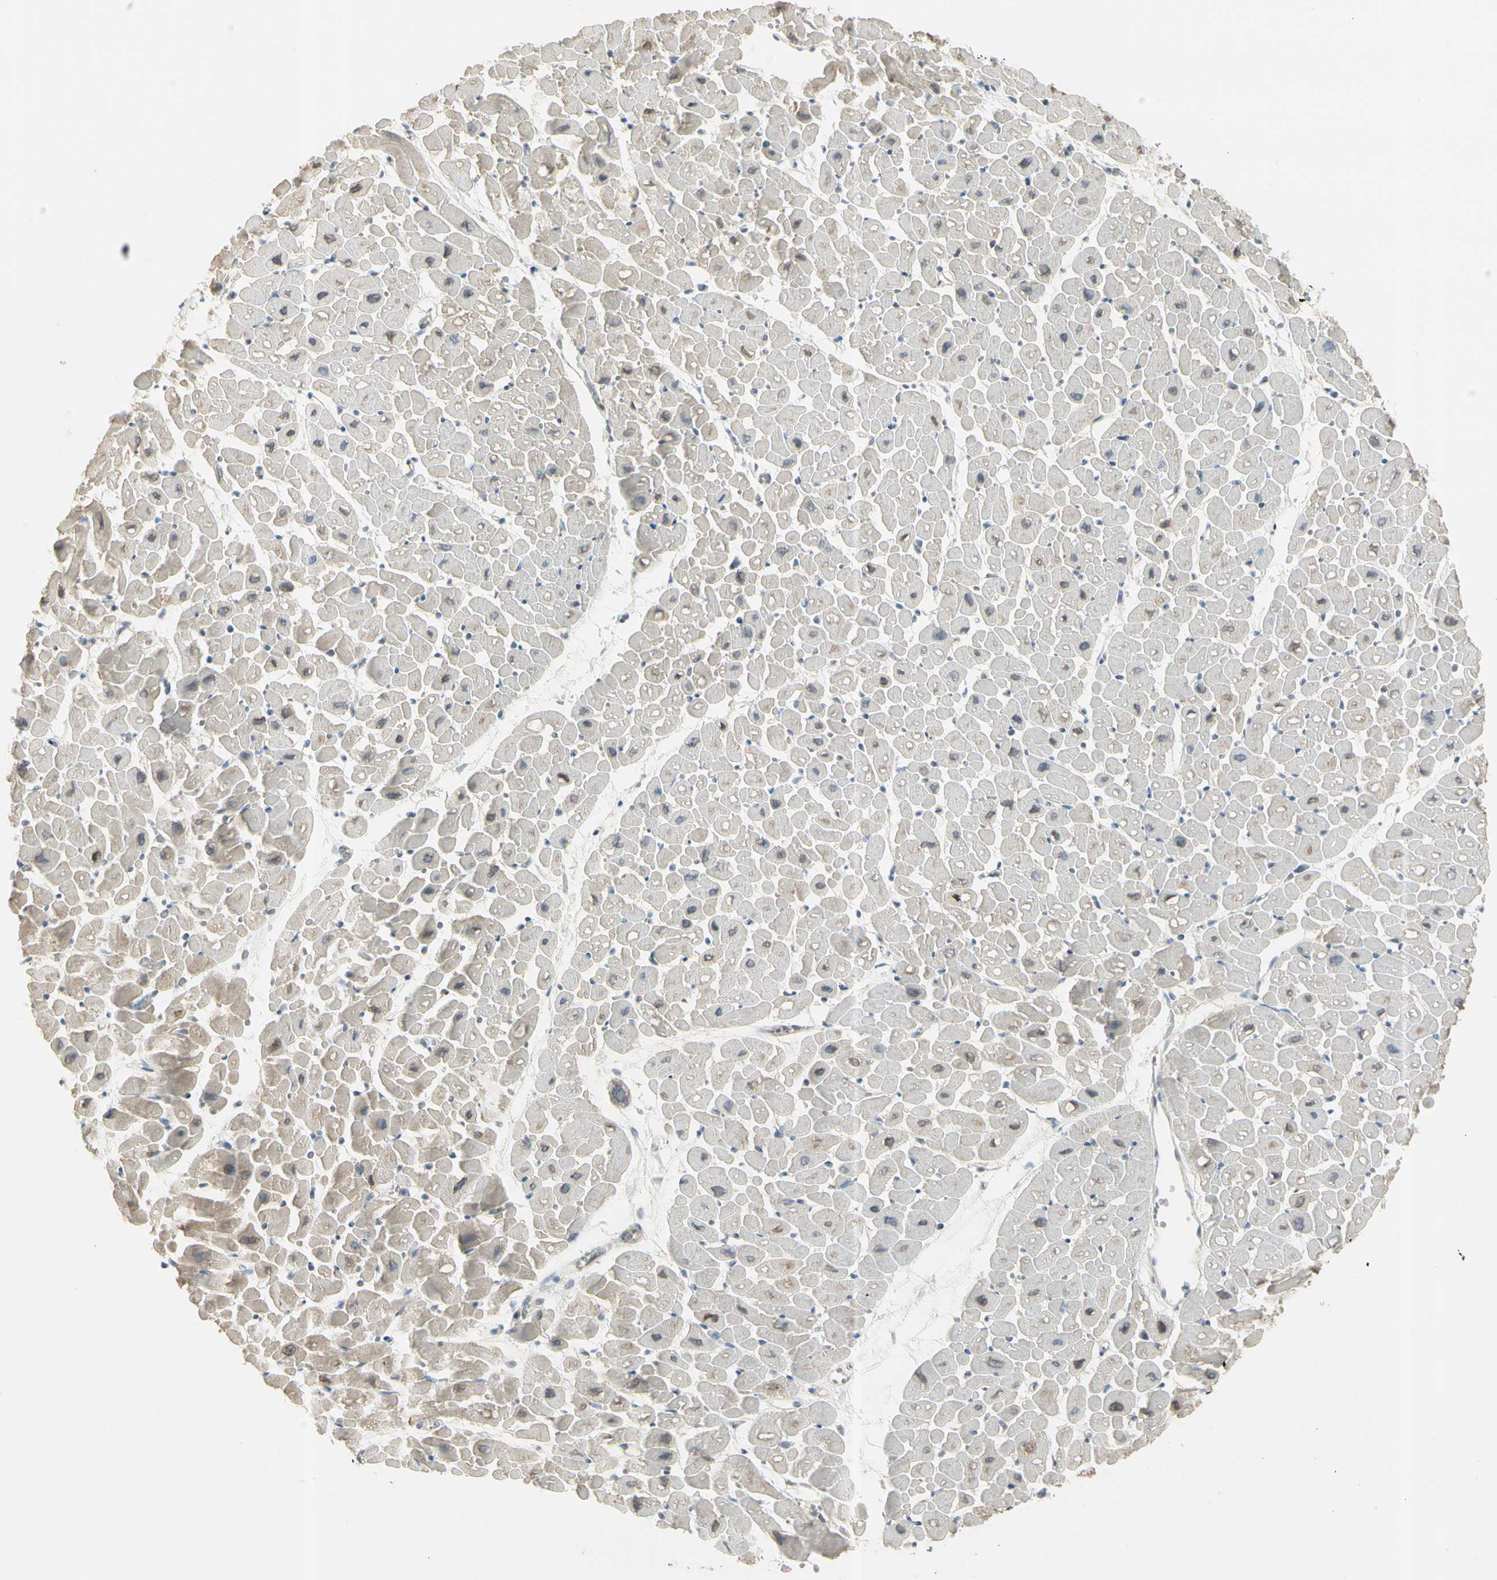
{"staining": {"intensity": "weak", "quantity": "25%-75%", "location": "cytoplasmic/membranous"}, "tissue": "heart muscle", "cell_type": "Cardiomyocytes", "image_type": "normal", "snomed": [{"axis": "morphology", "description": "Normal tissue, NOS"}, {"axis": "topography", "description": "Heart"}], "caption": "Human heart muscle stained with a brown dye reveals weak cytoplasmic/membranous positive positivity in about 25%-75% of cardiomyocytes.", "gene": "CYP2E1", "patient": {"sex": "male", "age": 45}}